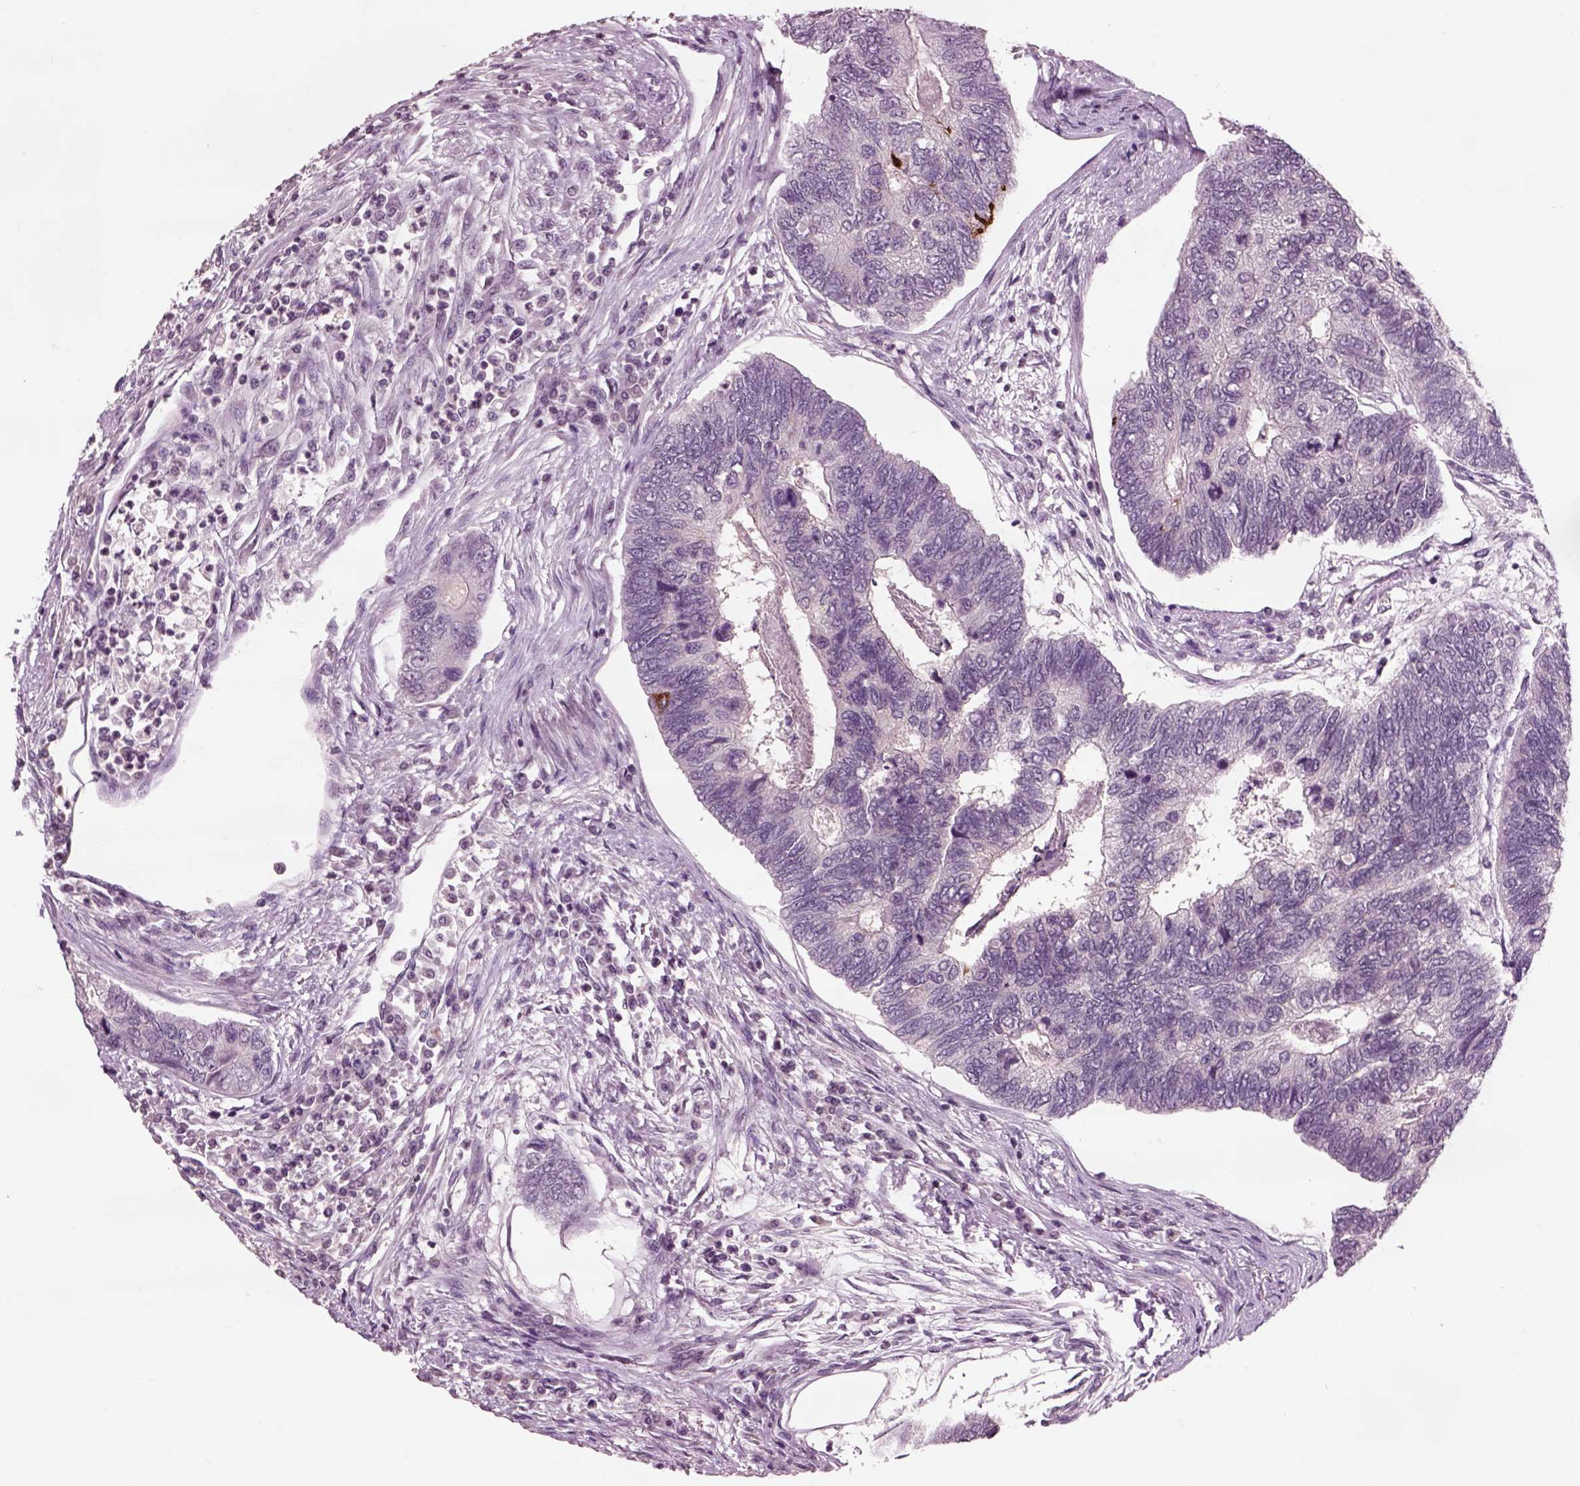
{"staining": {"intensity": "negative", "quantity": "none", "location": "none"}, "tissue": "colorectal cancer", "cell_type": "Tumor cells", "image_type": "cancer", "snomed": [{"axis": "morphology", "description": "Adenocarcinoma, NOS"}, {"axis": "topography", "description": "Colon"}], "caption": "Tumor cells are negative for protein expression in human colorectal cancer (adenocarcinoma).", "gene": "CHGB", "patient": {"sex": "female", "age": 67}}